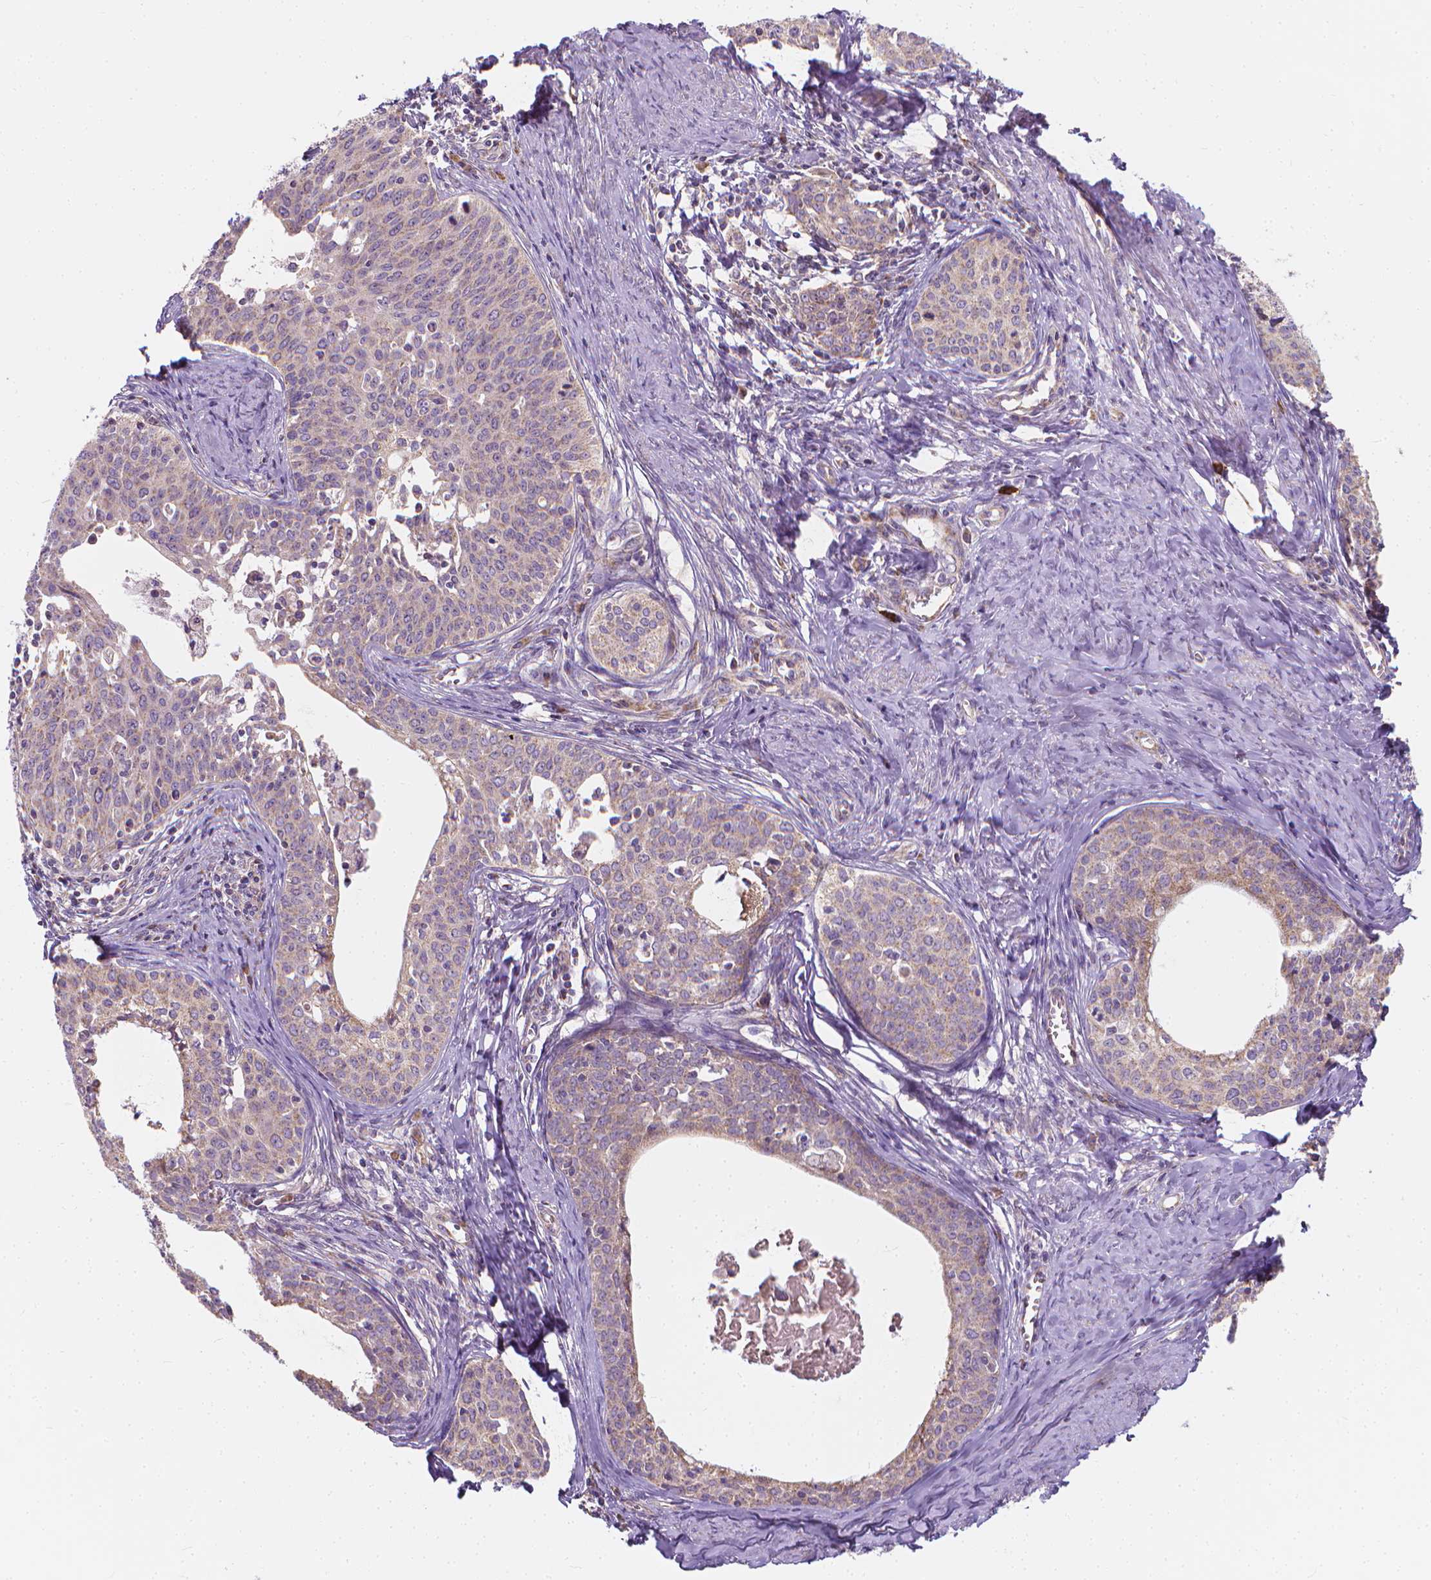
{"staining": {"intensity": "weak", "quantity": "<25%", "location": "cytoplasmic/membranous"}, "tissue": "cervical cancer", "cell_type": "Tumor cells", "image_type": "cancer", "snomed": [{"axis": "morphology", "description": "Squamous cell carcinoma, NOS"}, {"axis": "morphology", "description": "Adenocarcinoma, NOS"}, {"axis": "topography", "description": "Cervix"}], "caption": "Immunohistochemistry of cervical cancer (squamous cell carcinoma) displays no expression in tumor cells. (IHC, brightfield microscopy, high magnification).", "gene": "SNCAIP", "patient": {"sex": "female", "age": 52}}